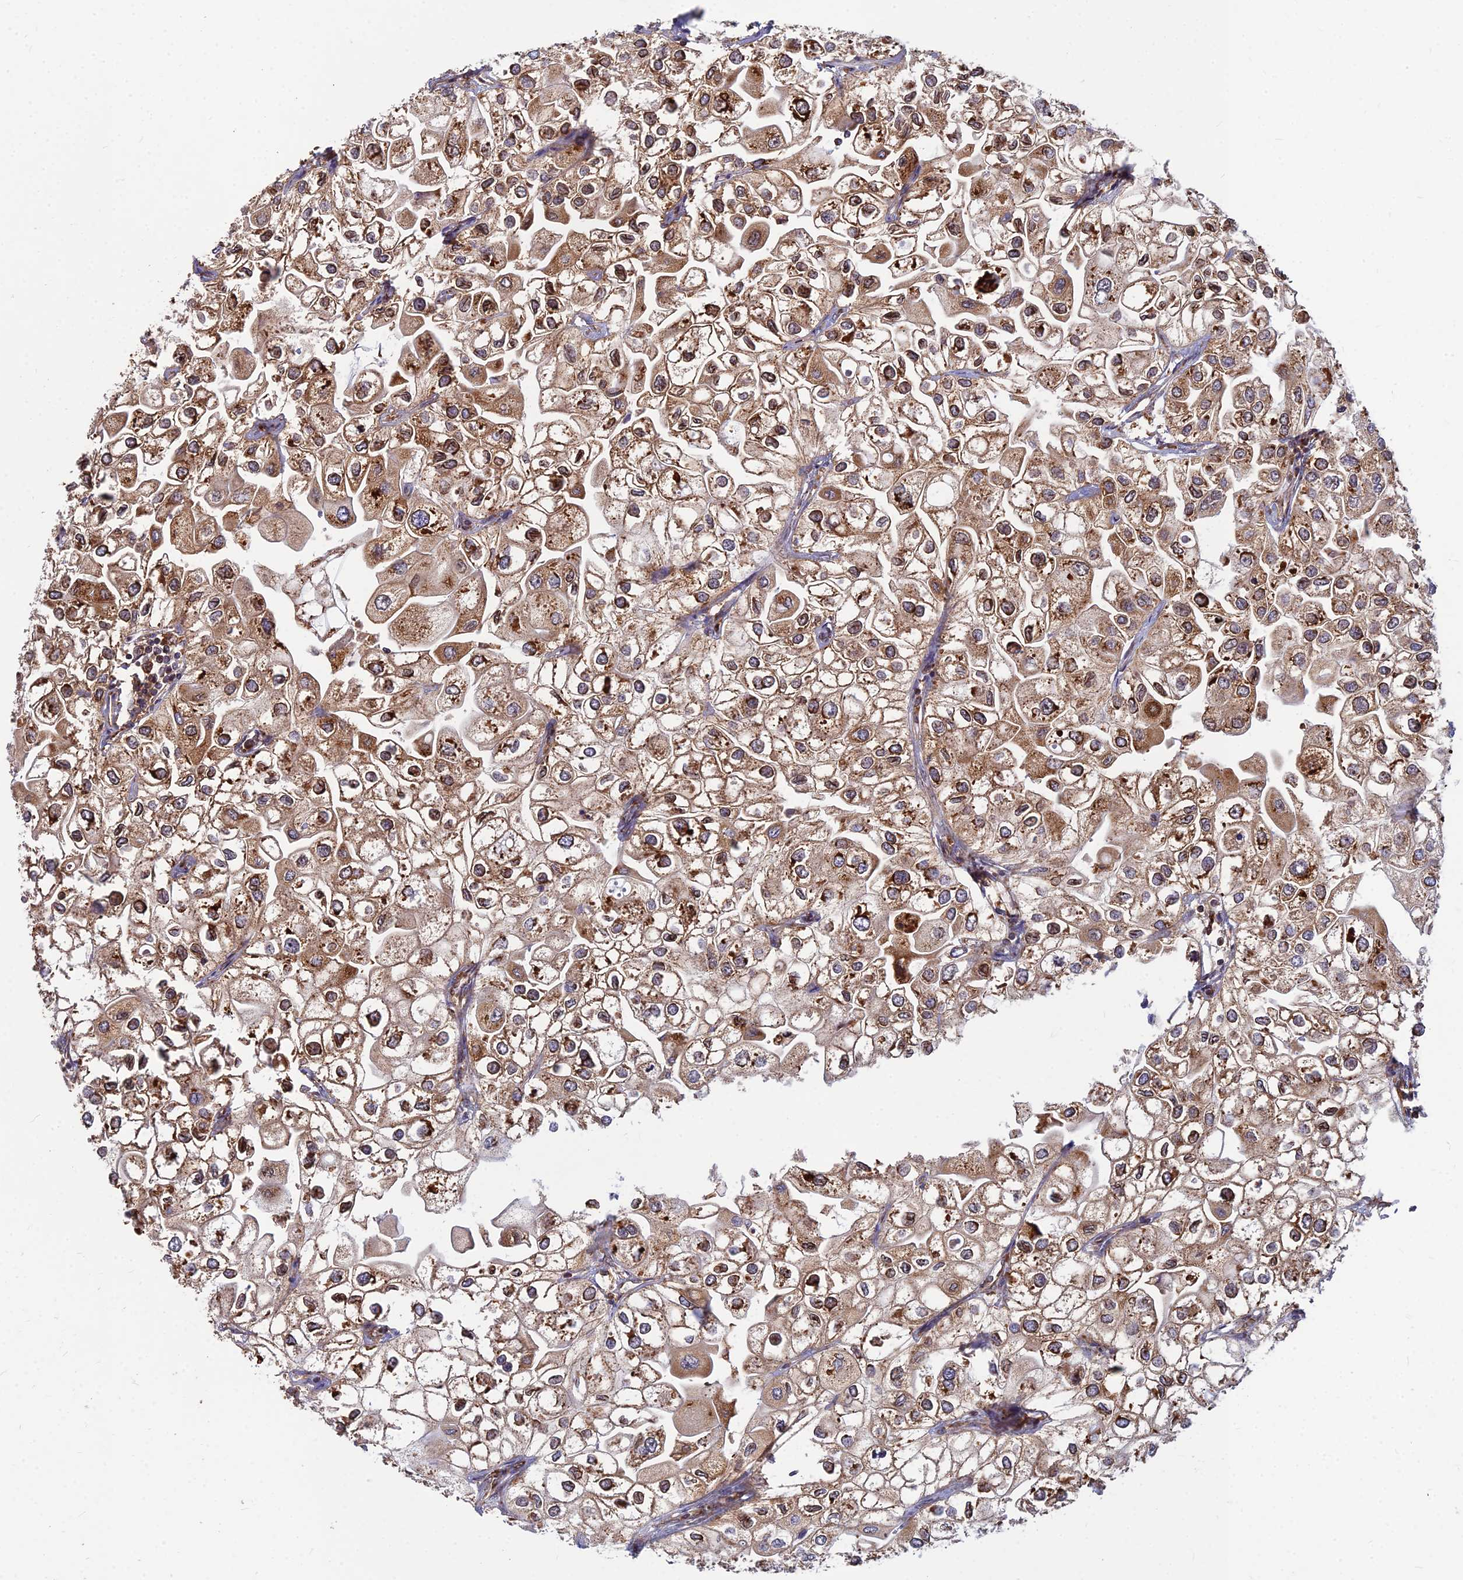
{"staining": {"intensity": "strong", "quantity": ">75%", "location": "cytoplasmic/membranous"}, "tissue": "urothelial cancer", "cell_type": "Tumor cells", "image_type": "cancer", "snomed": [{"axis": "morphology", "description": "Urothelial carcinoma, High grade"}, {"axis": "topography", "description": "Urinary bladder"}], "caption": "The histopathology image displays a brown stain indicating the presence of a protein in the cytoplasmic/membranous of tumor cells in urothelial carcinoma (high-grade).", "gene": "CCT6B", "patient": {"sex": "male", "age": 64}}